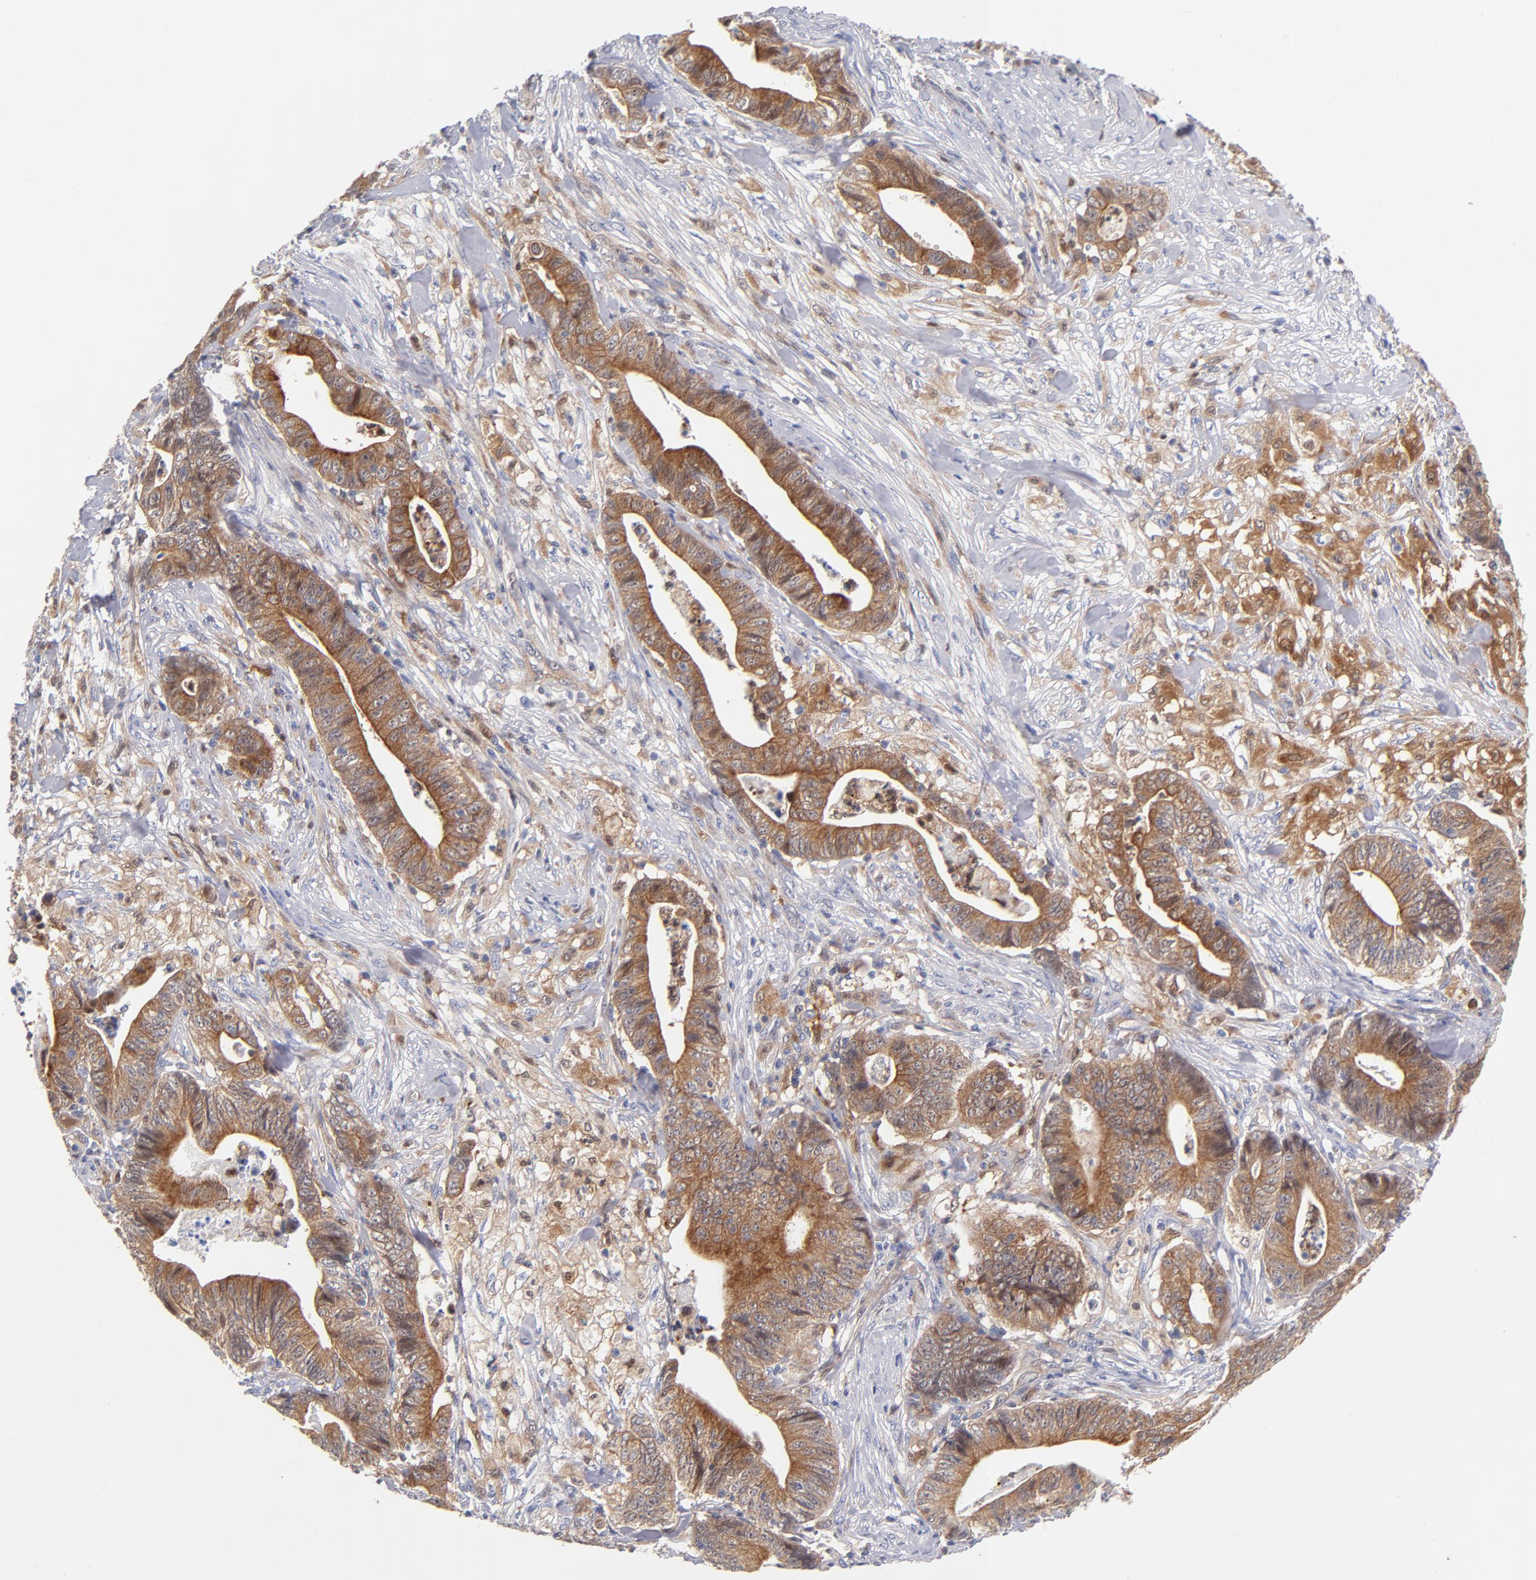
{"staining": {"intensity": "moderate", "quantity": ">75%", "location": "cytoplasmic/membranous"}, "tissue": "stomach cancer", "cell_type": "Tumor cells", "image_type": "cancer", "snomed": [{"axis": "morphology", "description": "Adenocarcinoma, NOS"}, {"axis": "topography", "description": "Stomach, lower"}], "caption": "Immunohistochemistry (IHC) of stomach cancer shows medium levels of moderate cytoplasmic/membranous expression in about >75% of tumor cells. (Stains: DAB (3,3'-diaminobenzidine) in brown, nuclei in blue, Microscopy: brightfield microscopy at high magnification).", "gene": "BID", "patient": {"sex": "female", "age": 86}}